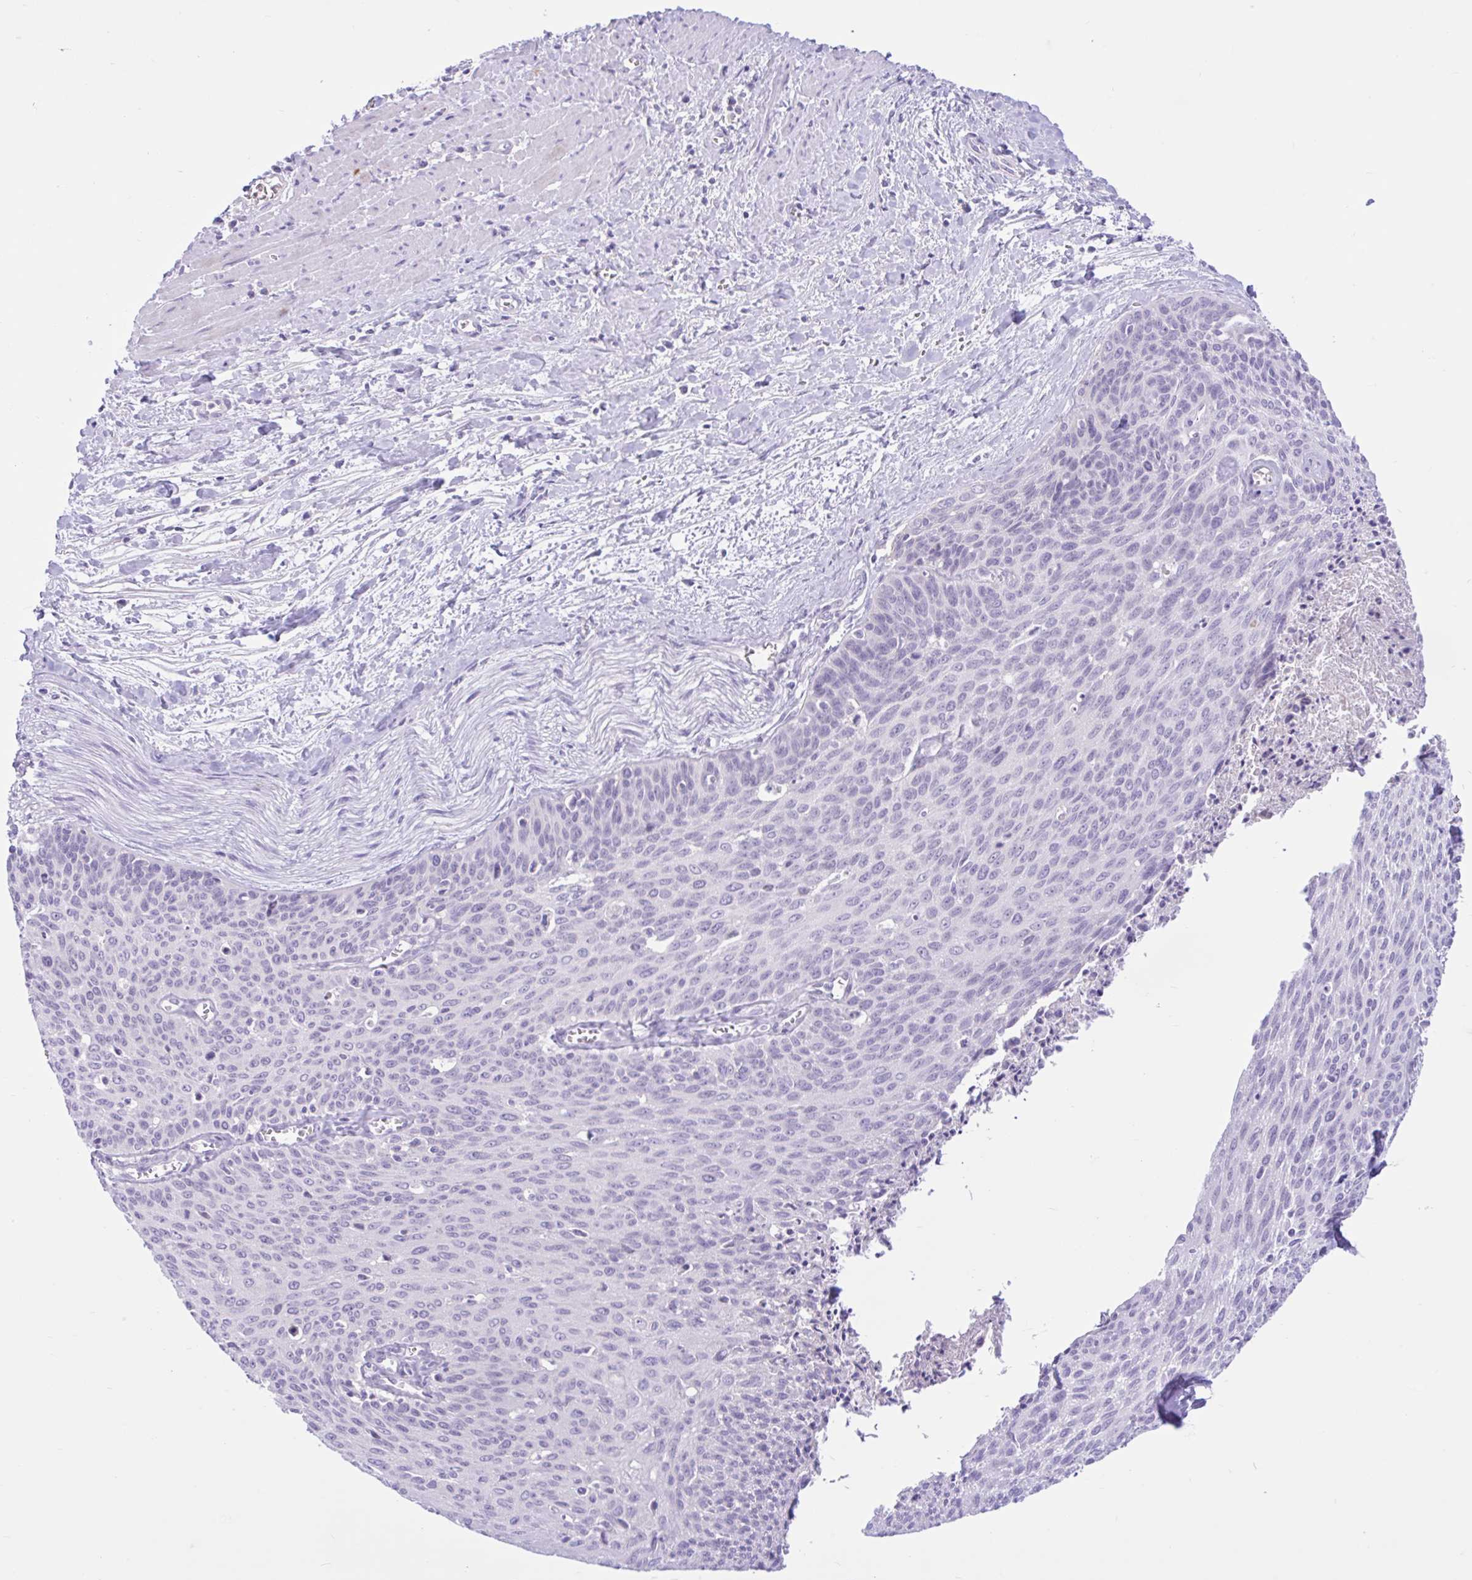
{"staining": {"intensity": "negative", "quantity": "none", "location": "none"}, "tissue": "cervical cancer", "cell_type": "Tumor cells", "image_type": "cancer", "snomed": [{"axis": "morphology", "description": "Squamous cell carcinoma, NOS"}, {"axis": "topography", "description": "Cervix"}], "caption": "This is a photomicrograph of immunohistochemistry (IHC) staining of cervical cancer, which shows no expression in tumor cells.", "gene": "ZNF101", "patient": {"sex": "female", "age": 55}}